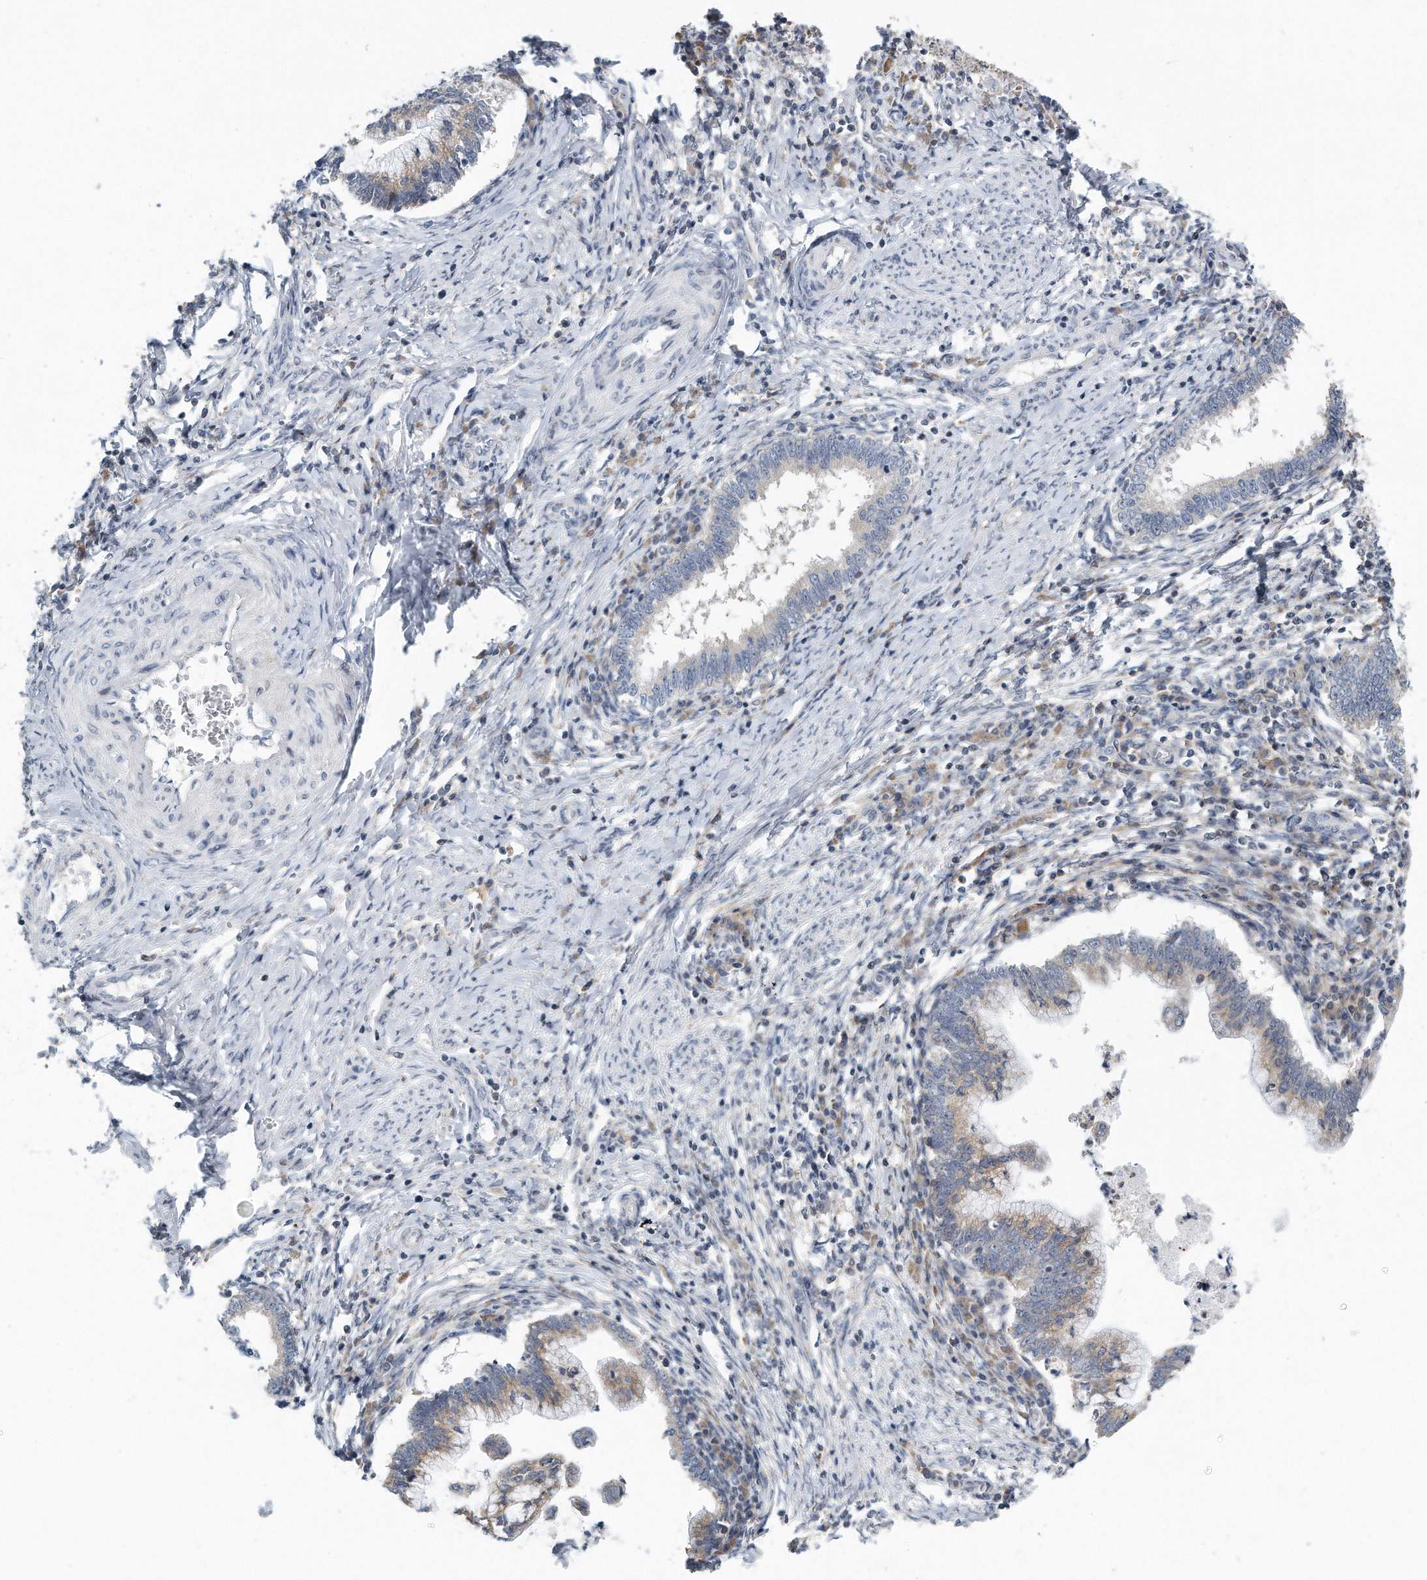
{"staining": {"intensity": "moderate", "quantity": "25%-75%", "location": "cytoplasmic/membranous"}, "tissue": "cervical cancer", "cell_type": "Tumor cells", "image_type": "cancer", "snomed": [{"axis": "morphology", "description": "Adenocarcinoma, NOS"}, {"axis": "topography", "description": "Cervix"}], "caption": "Tumor cells show moderate cytoplasmic/membranous expression in about 25%-75% of cells in cervical cancer (adenocarcinoma). (Brightfield microscopy of DAB IHC at high magnification).", "gene": "VLDLR", "patient": {"sex": "female", "age": 36}}